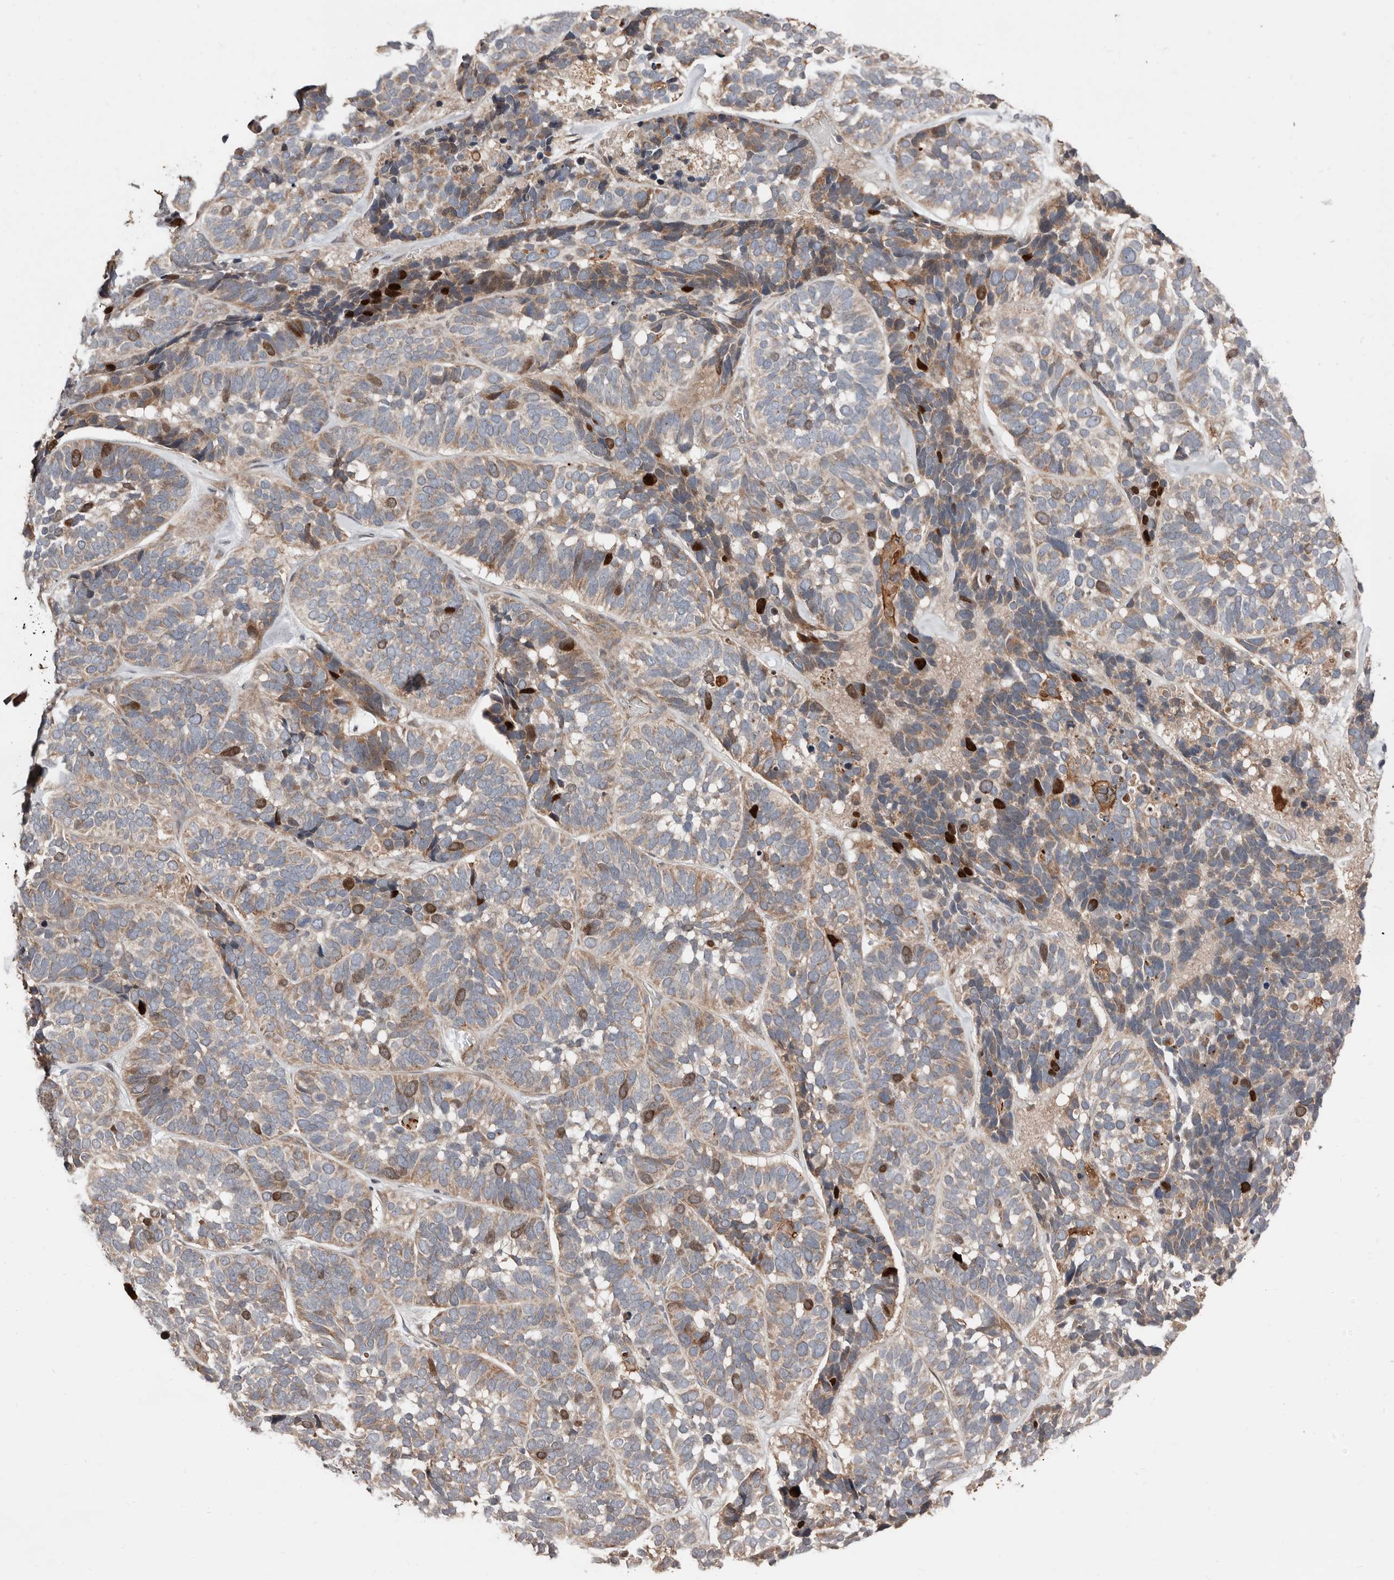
{"staining": {"intensity": "moderate", "quantity": "<25%", "location": "cytoplasmic/membranous,nuclear"}, "tissue": "skin cancer", "cell_type": "Tumor cells", "image_type": "cancer", "snomed": [{"axis": "morphology", "description": "Basal cell carcinoma"}, {"axis": "topography", "description": "Skin"}], "caption": "Human skin cancer (basal cell carcinoma) stained for a protein (brown) shows moderate cytoplasmic/membranous and nuclear positive staining in about <25% of tumor cells.", "gene": "SMYD4", "patient": {"sex": "male", "age": 62}}